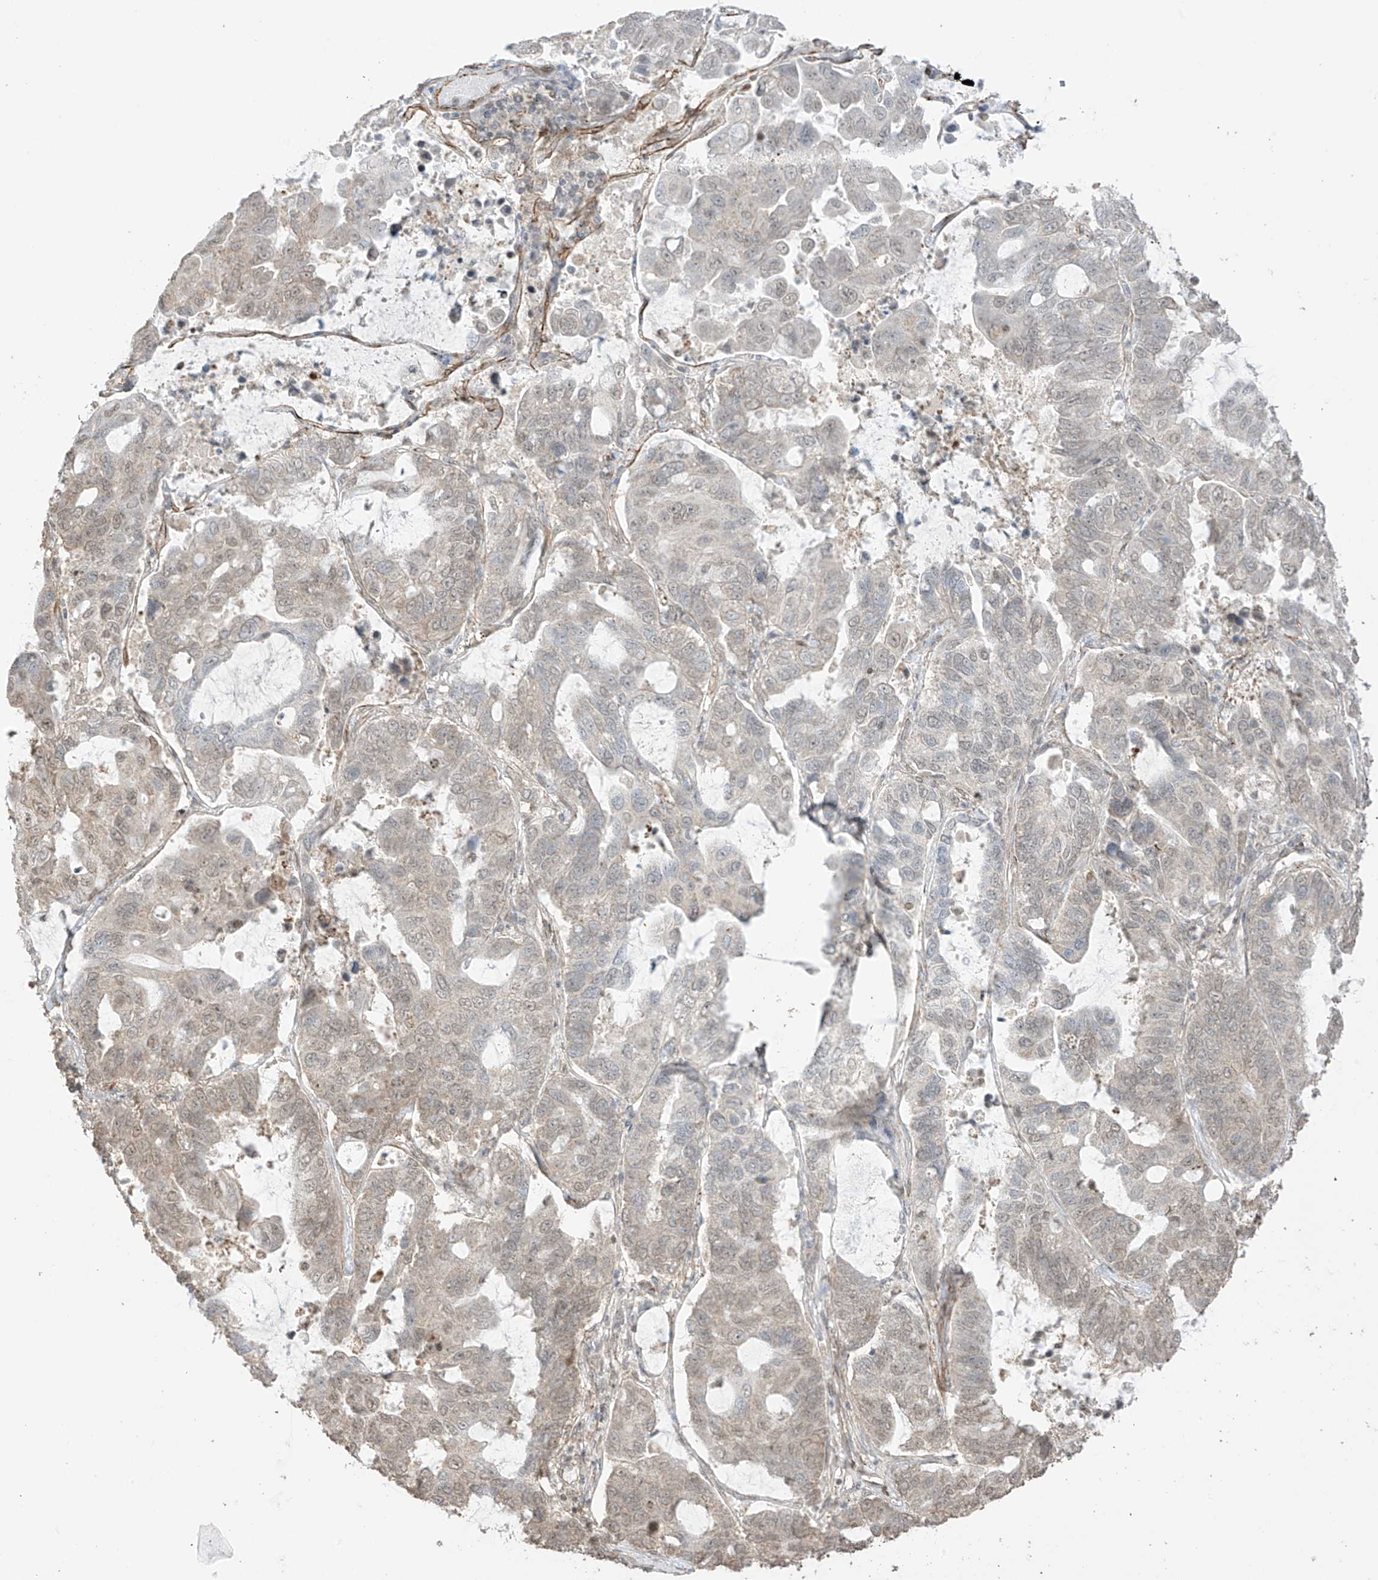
{"staining": {"intensity": "weak", "quantity": "<25%", "location": "cytoplasmic/membranous,nuclear"}, "tissue": "lung cancer", "cell_type": "Tumor cells", "image_type": "cancer", "snomed": [{"axis": "morphology", "description": "Adenocarcinoma, NOS"}, {"axis": "topography", "description": "Lung"}], "caption": "Adenocarcinoma (lung) stained for a protein using IHC demonstrates no staining tumor cells.", "gene": "TTLL5", "patient": {"sex": "male", "age": 64}}